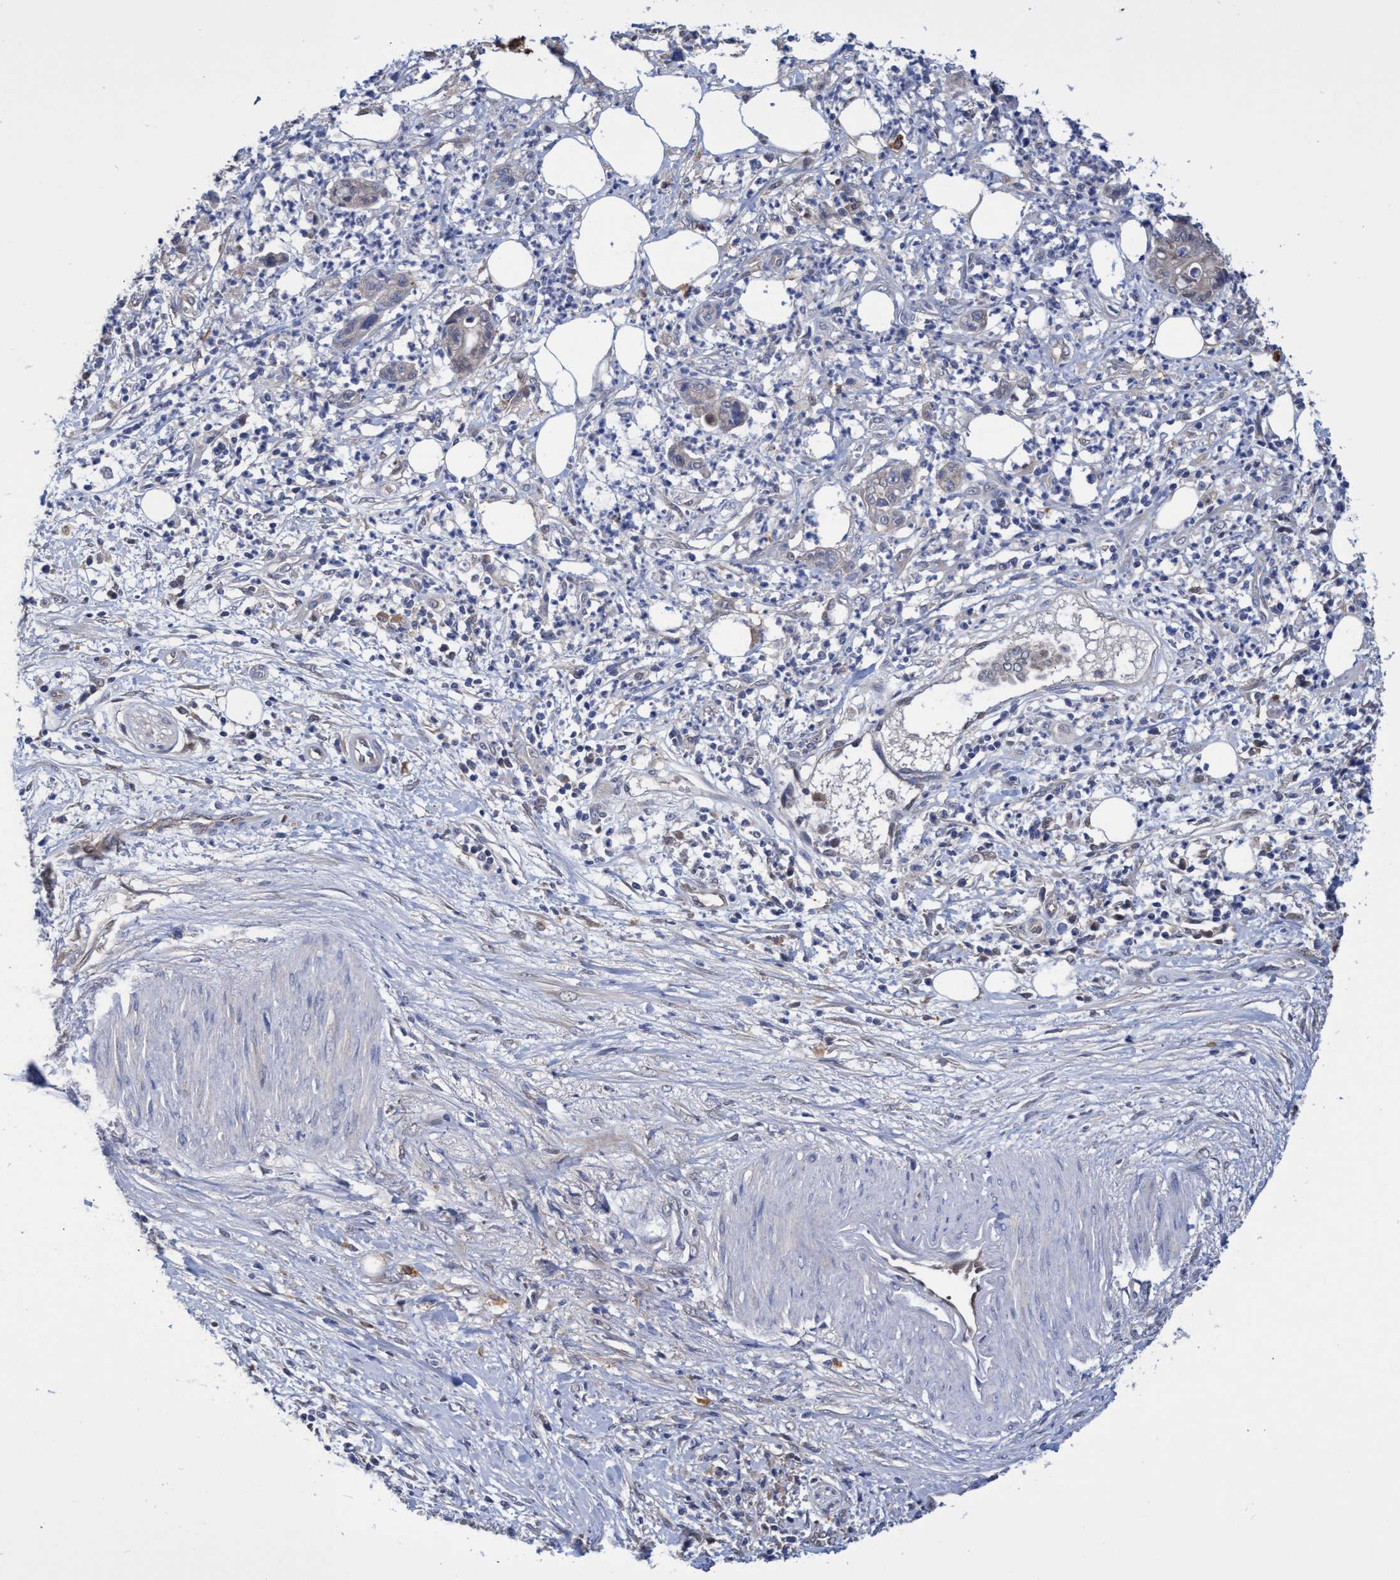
{"staining": {"intensity": "negative", "quantity": "none", "location": "none"}, "tissue": "pancreatic cancer", "cell_type": "Tumor cells", "image_type": "cancer", "snomed": [{"axis": "morphology", "description": "Adenocarcinoma, NOS"}, {"axis": "topography", "description": "Pancreas"}], "caption": "Protein analysis of pancreatic cancer (adenocarcinoma) demonstrates no significant positivity in tumor cells. (Immunohistochemistry (ihc), brightfield microscopy, high magnification).", "gene": "PNPO", "patient": {"sex": "male", "age": 69}}